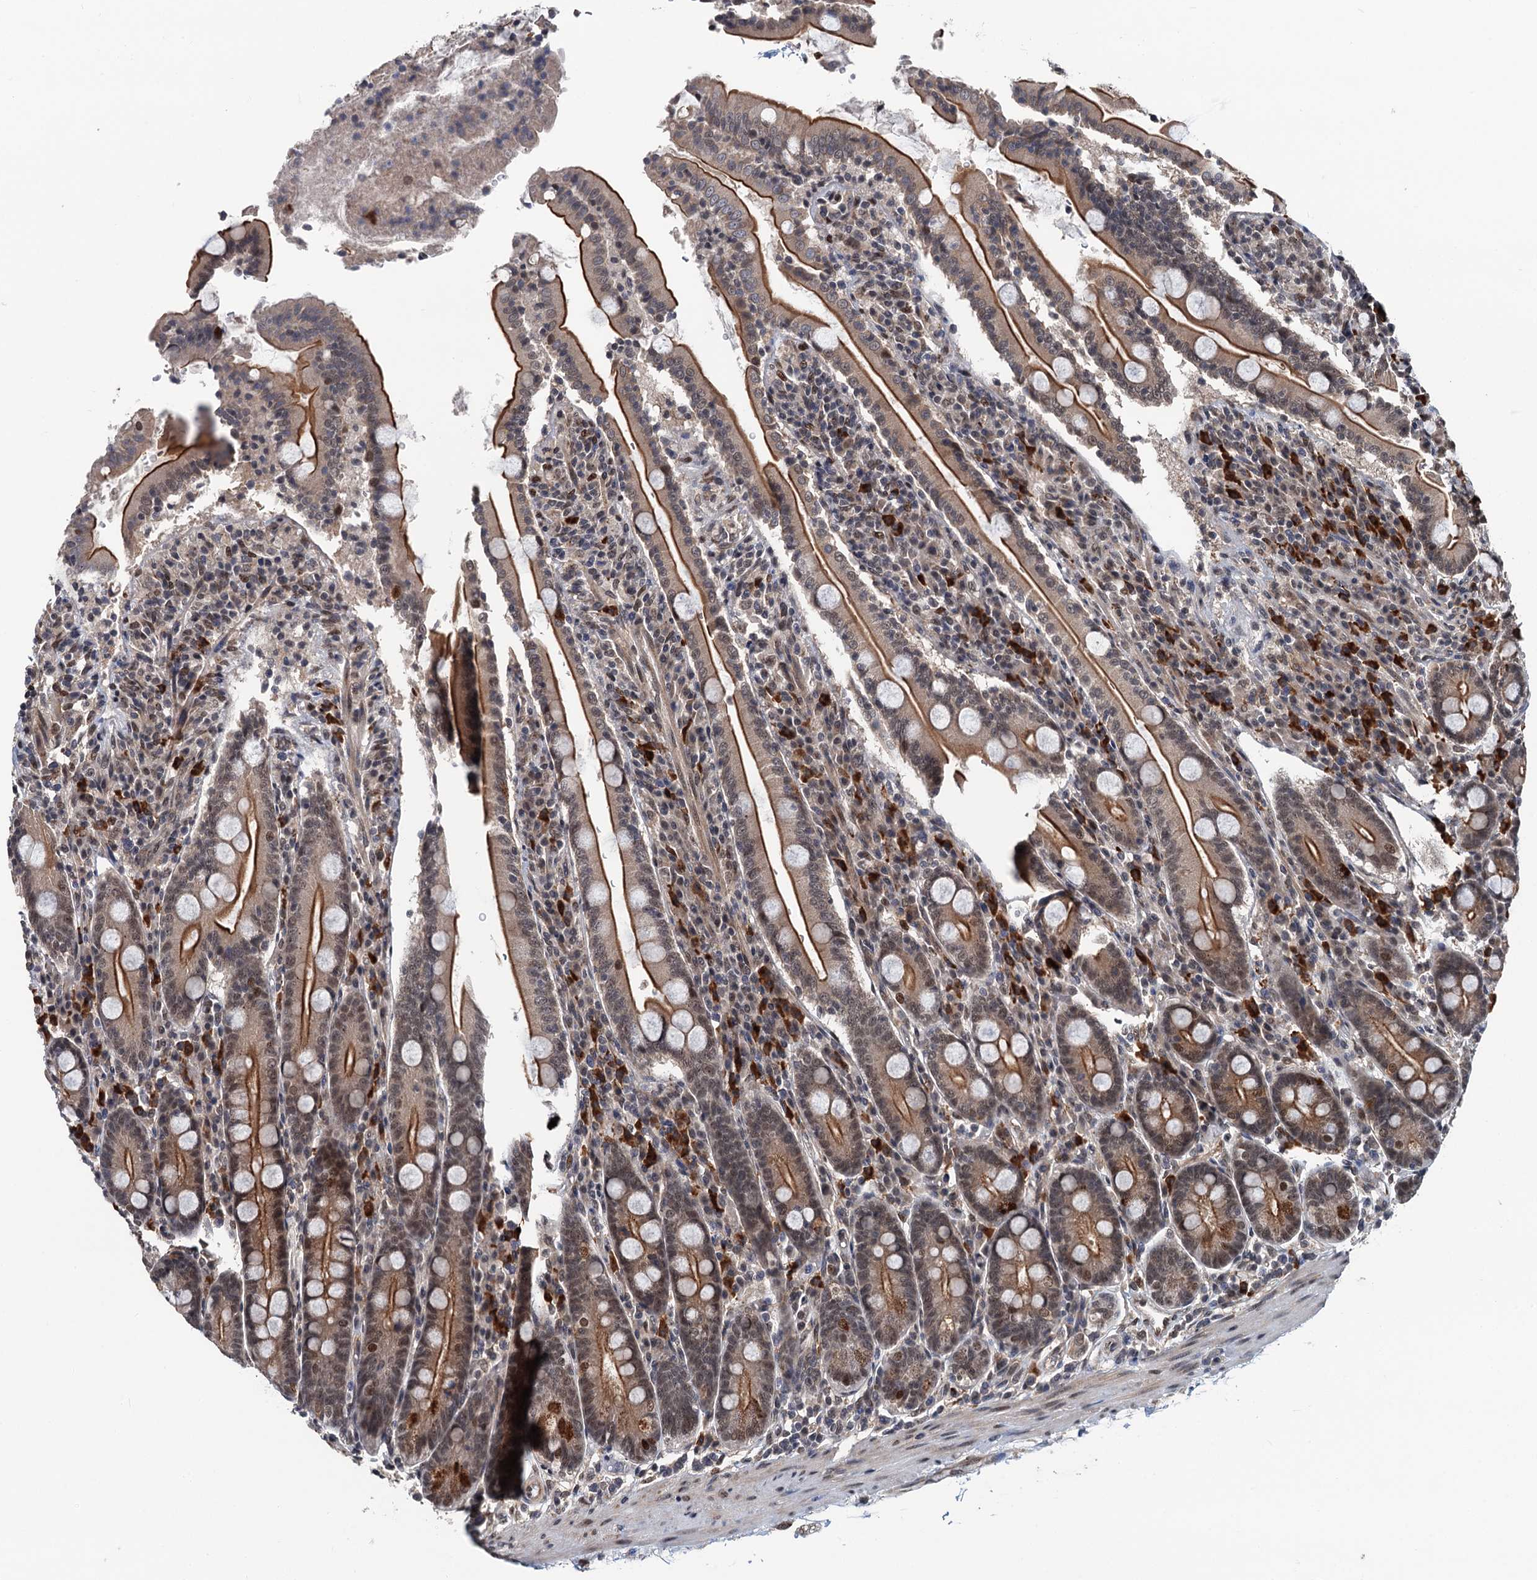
{"staining": {"intensity": "moderate", "quantity": ">75%", "location": "cytoplasmic/membranous,nuclear"}, "tissue": "duodenum", "cell_type": "Glandular cells", "image_type": "normal", "snomed": [{"axis": "morphology", "description": "Normal tissue, NOS"}, {"axis": "topography", "description": "Duodenum"}], "caption": "Protein staining demonstrates moderate cytoplasmic/membranous,nuclear staining in about >75% of glandular cells in unremarkable duodenum. Using DAB (3,3'-diaminobenzidine) (brown) and hematoxylin (blue) stains, captured at high magnification using brightfield microscopy.", "gene": "RASSF4", "patient": {"sex": "male", "age": 35}}